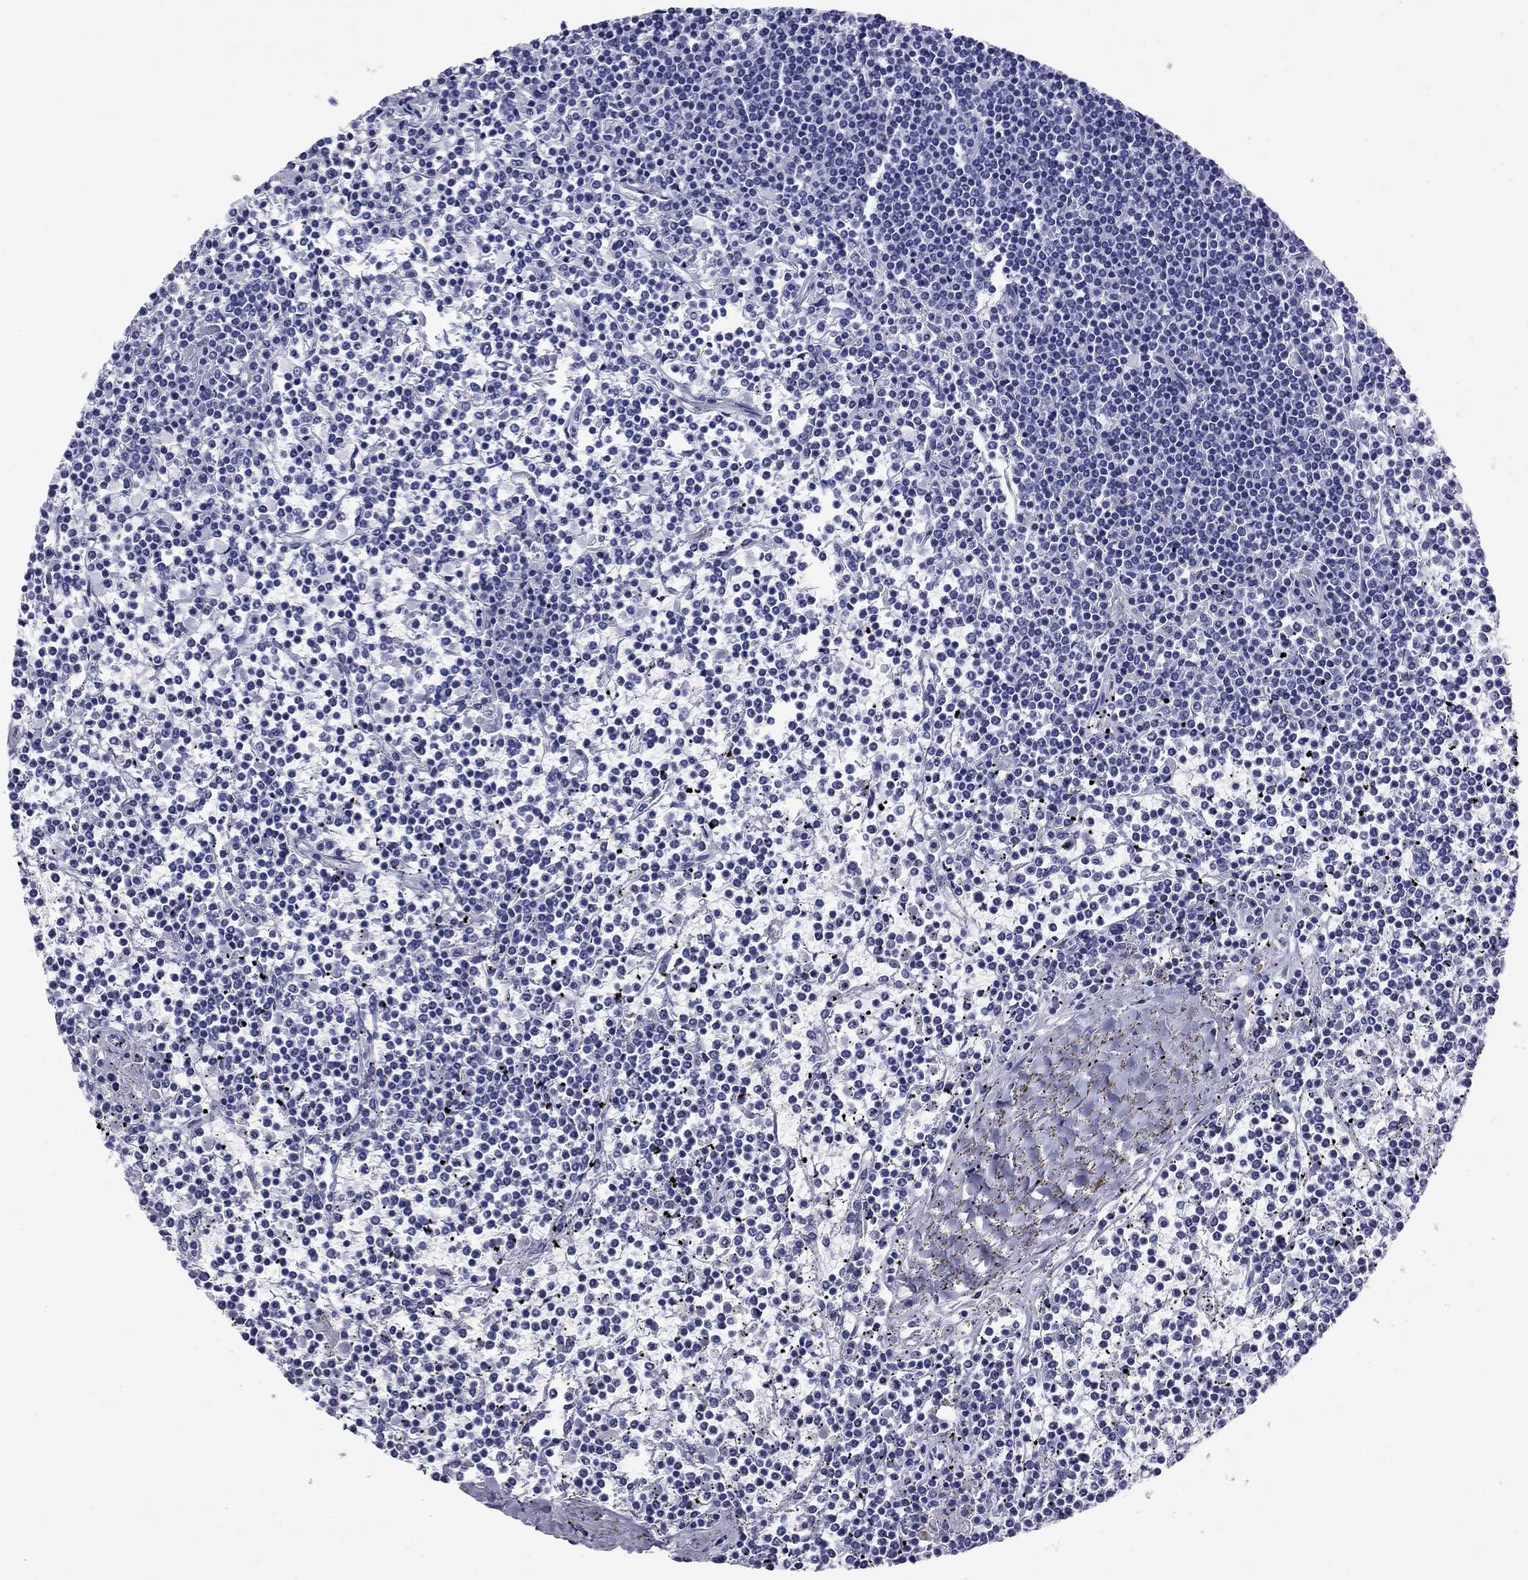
{"staining": {"intensity": "negative", "quantity": "none", "location": "none"}, "tissue": "lymphoma", "cell_type": "Tumor cells", "image_type": "cancer", "snomed": [{"axis": "morphology", "description": "Malignant lymphoma, non-Hodgkin's type, Low grade"}, {"axis": "topography", "description": "Spleen"}], "caption": "High magnification brightfield microscopy of lymphoma stained with DAB (3,3'-diaminobenzidine) (brown) and counterstained with hematoxylin (blue): tumor cells show no significant positivity.", "gene": "NPPA", "patient": {"sex": "female", "age": 19}}